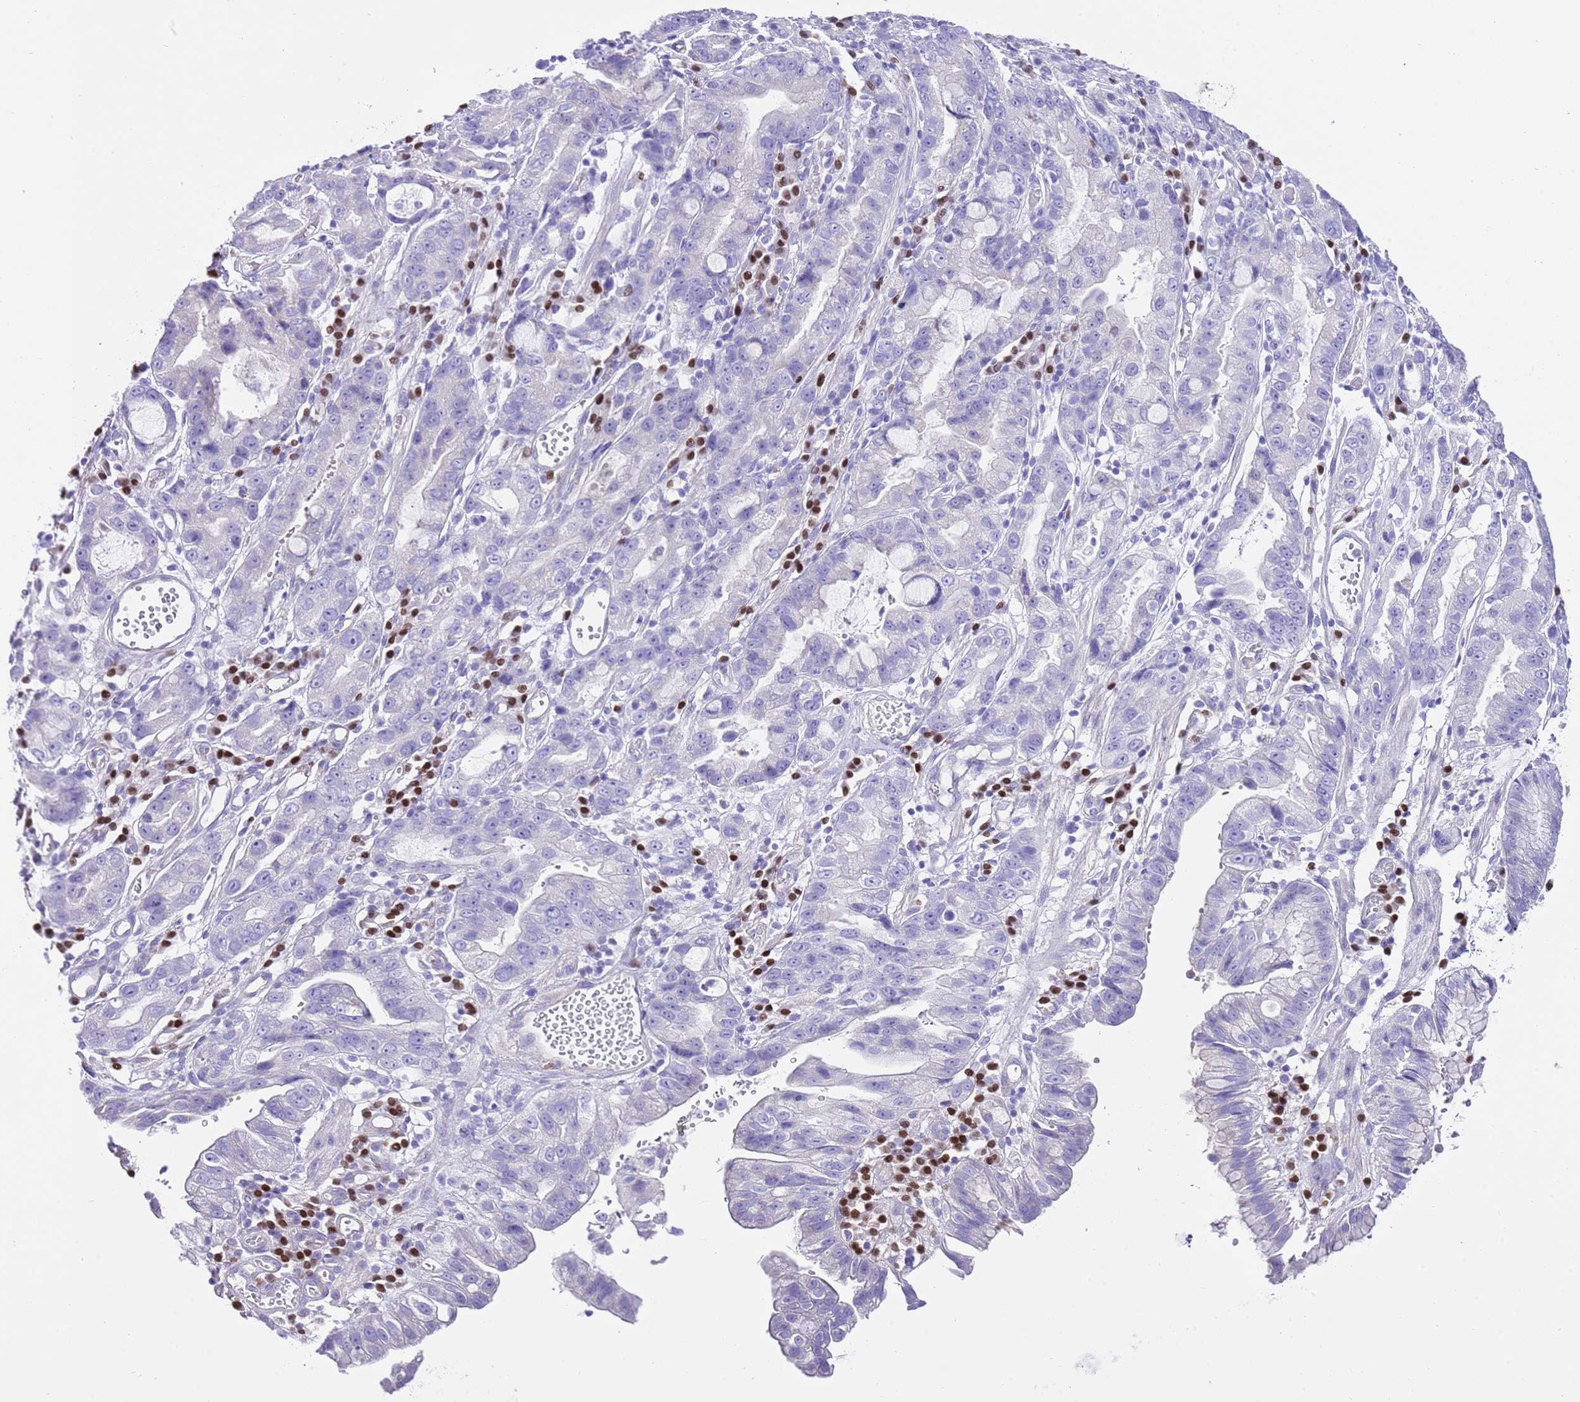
{"staining": {"intensity": "negative", "quantity": "none", "location": "none"}, "tissue": "stomach cancer", "cell_type": "Tumor cells", "image_type": "cancer", "snomed": [{"axis": "morphology", "description": "Adenocarcinoma, NOS"}, {"axis": "topography", "description": "Stomach"}], "caption": "Stomach cancer was stained to show a protein in brown. There is no significant positivity in tumor cells.", "gene": "BHLHA15", "patient": {"sex": "male", "age": 55}}